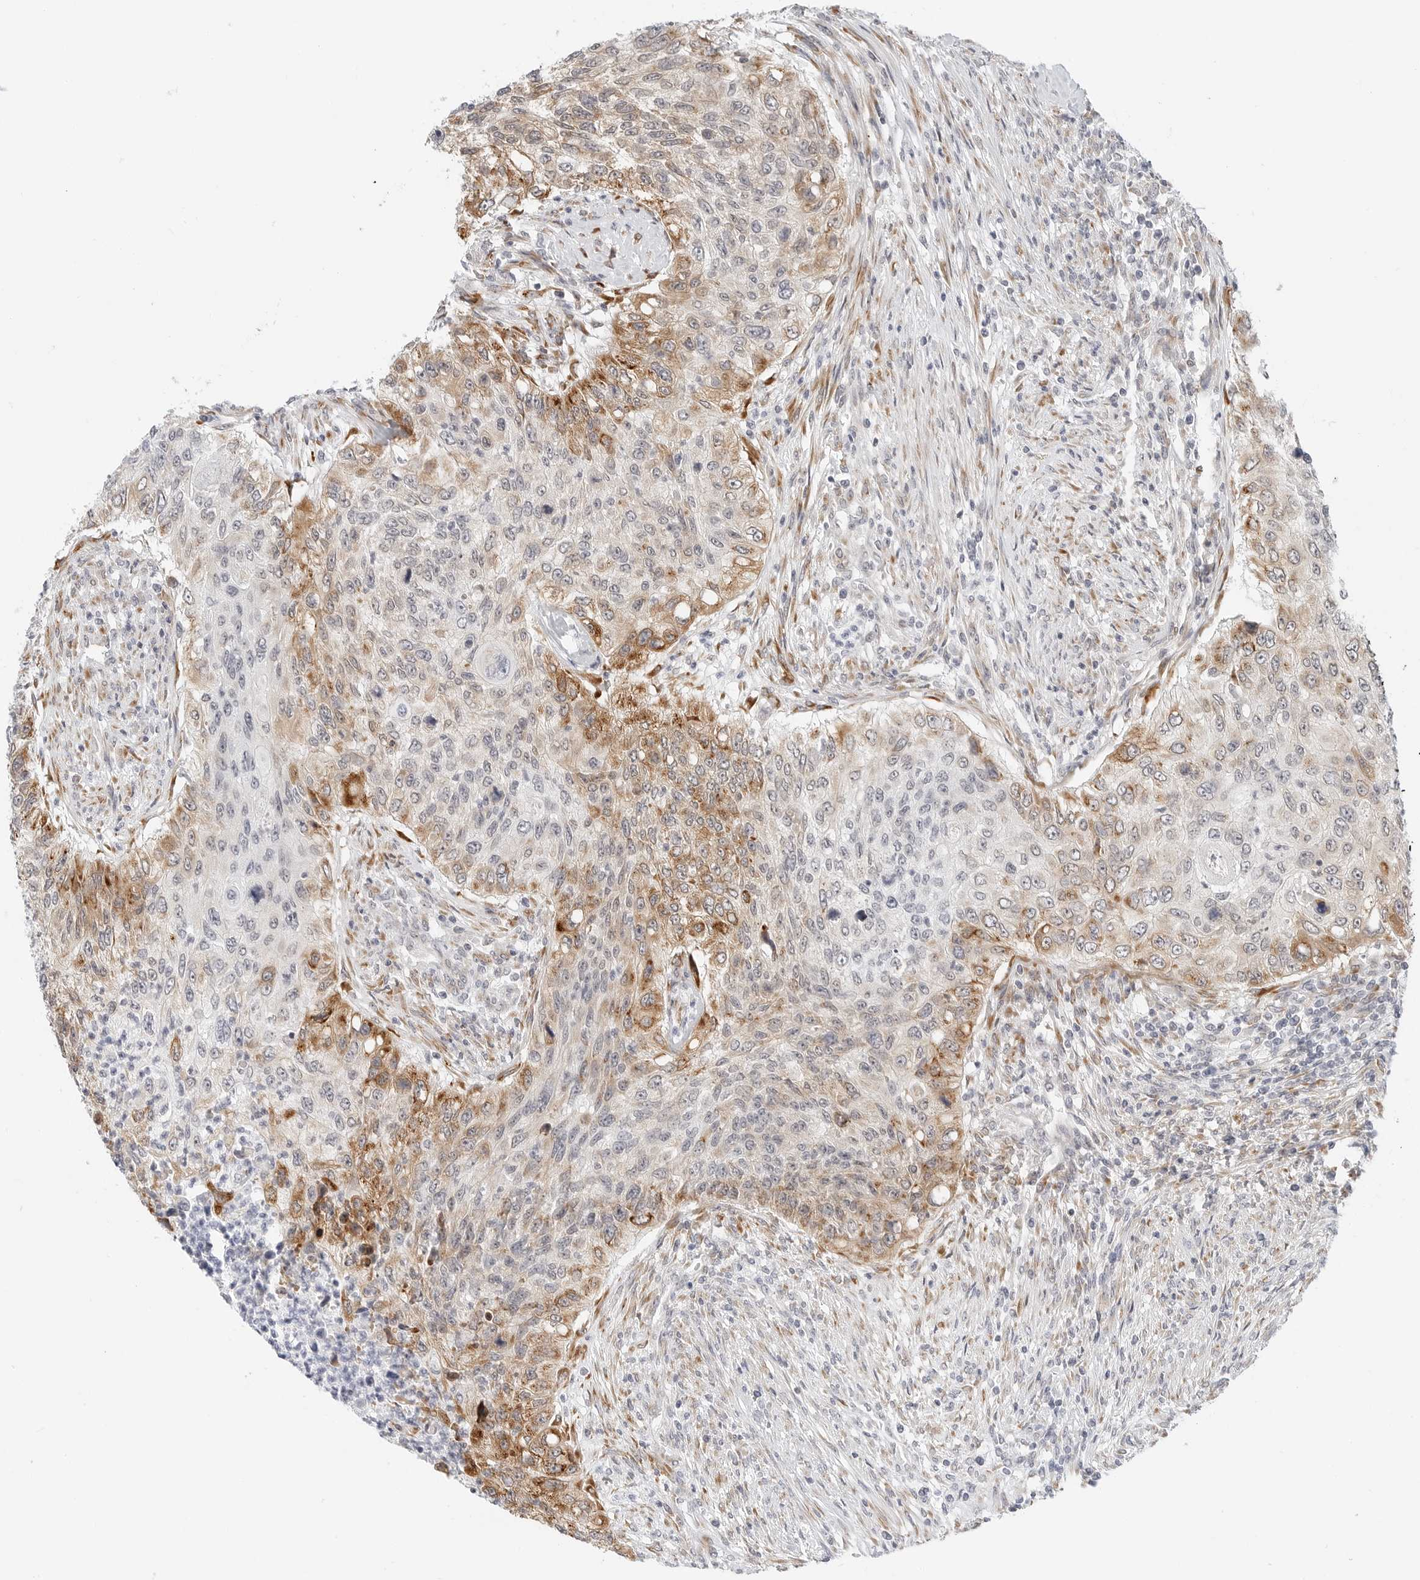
{"staining": {"intensity": "moderate", "quantity": "25%-75%", "location": "cytoplasmic/membranous"}, "tissue": "urothelial cancer", "cell_type": "Tumor cells", "image_type": "cancer", "snomed": [{"axis": "morphology", "description": "Urothelial carcinoma, High grade"}, {"axis": "topography", "description": "Urinary bladder"}], "caption": "This is an image of immunohistochemistry staining of urothelial cancer, which shows moderate expression in the cytoplasmic/membranous of tumor cells.", "gene": "TSEN2", "patient": {"sex": "female", "age": 60}}